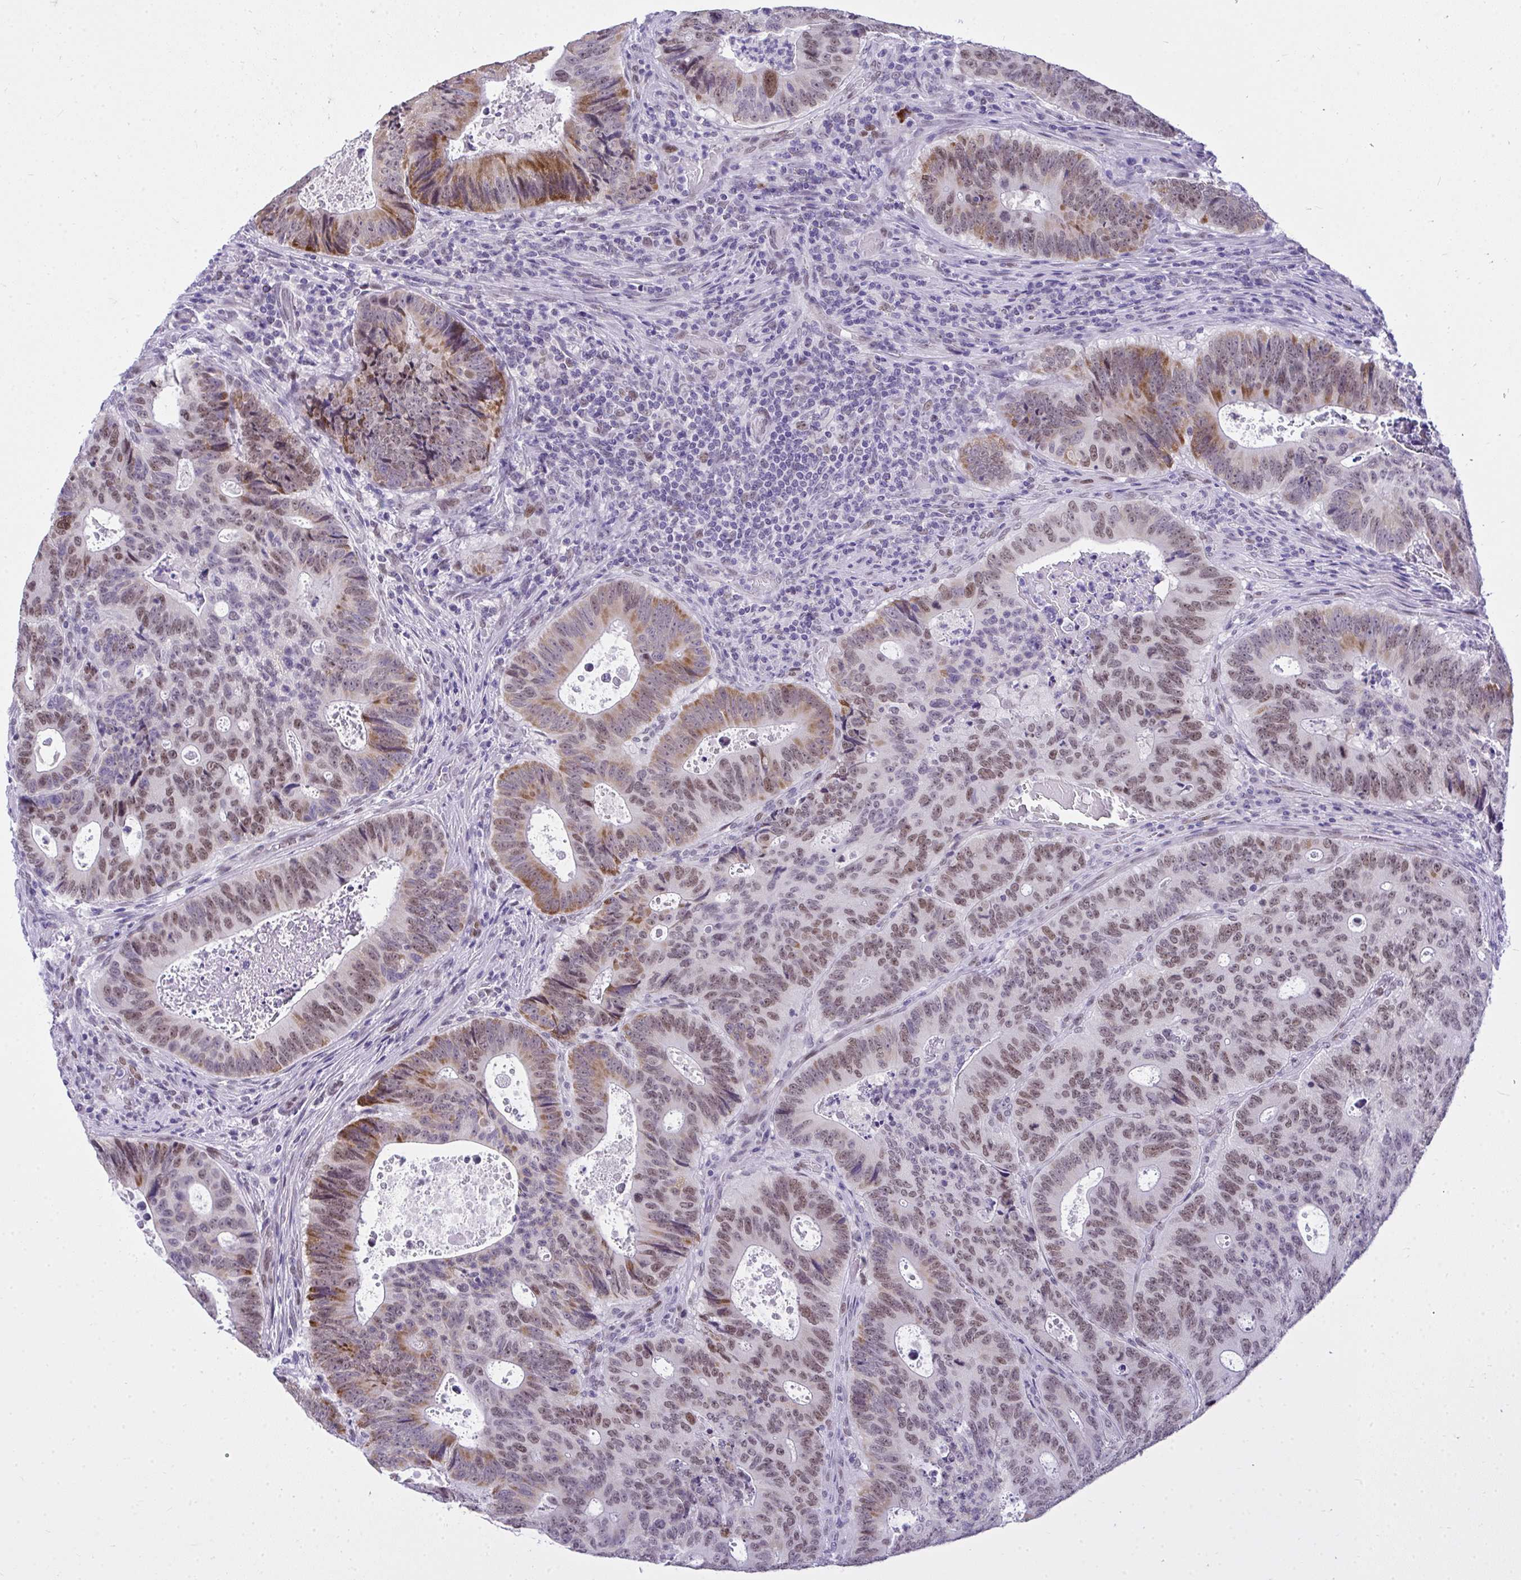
{"staining": {"intensity": "moderate", "quantity": "25%-75%", "location": "cytoplasmic/membranous,nuclear"}, "tissue": "colorectal cancer", "cell_type": "Tumor cells", "image_type": "cancer", "snomed": [{"axis": "morphology", "description": "Adenocarcinoma, NOS"}, {"axis": "topography", "description": "Colon"}], "caption": "This micrograph exhibits adenocarcinoma (colorectal) stained with IHC to label a protein in brown. The cytoplasmic/membranous and nuclear of tumor cells show moderate positivity for the protein. Nuclei are counter-stained blue.", "gene": "TEAD4", "patient": {"sex": "male", "age": 62}}